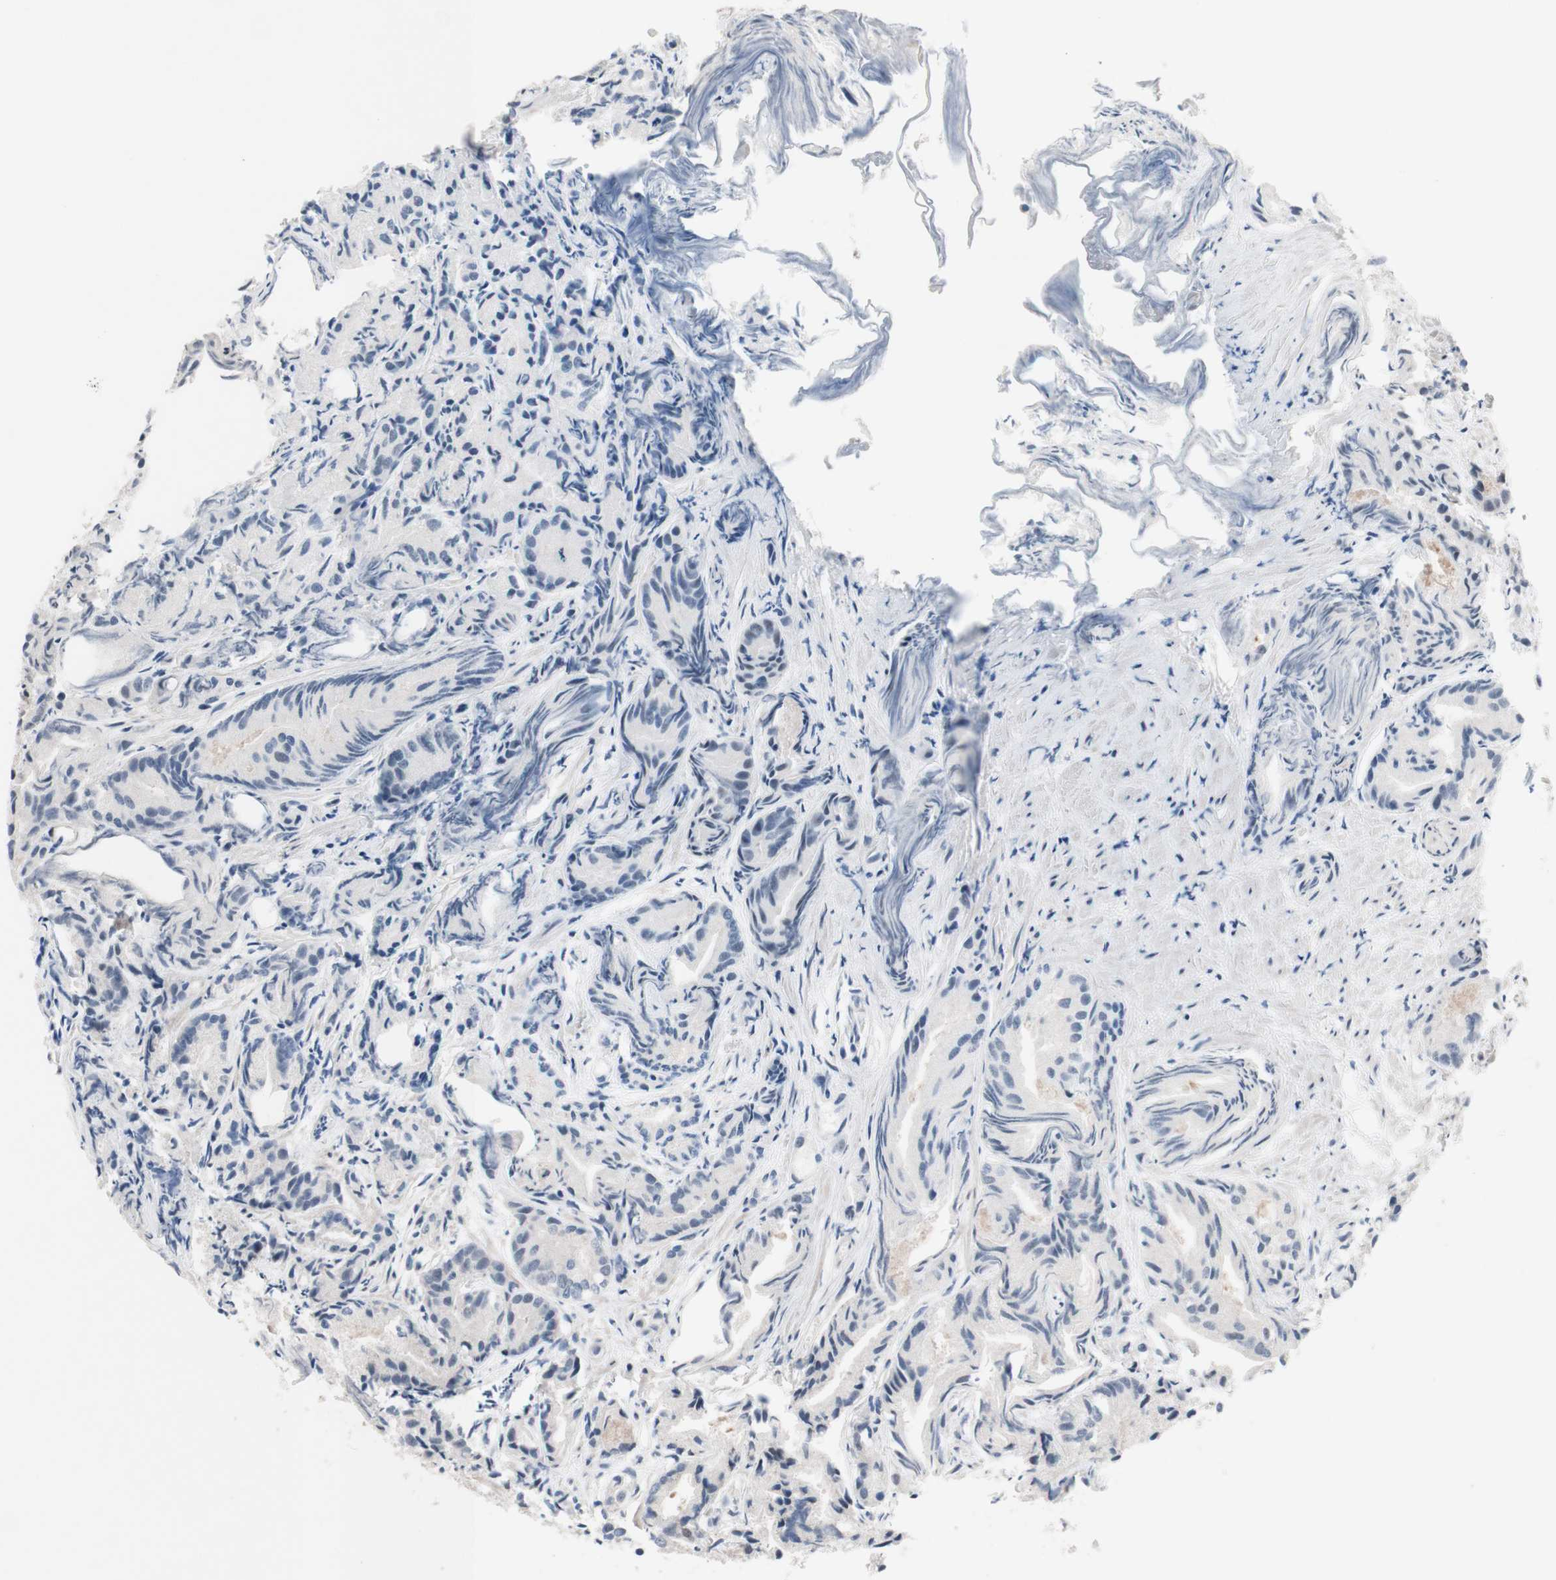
{"staining": {"intensity": "negative", "quantity": "none", "location": "none"}, "tissue": "prostate cancer", "cell_type": "Tumor cells", "image_type": "cancer", "snomed": [{"axis": "morphology", "description": "Adenocarcinoma, Low grade"}, {"axis": "topography", "description": "Prostate"}], "caption": "An immunohistochemistry (IHC) histopathology image of adenocarcinoma (low-grade) (prostate) is shown. There is no staining in tumor cells of adenocarcinoma (low-grade) (prostate).", "gene": "PHTF2", "patient": {"sex": "male", "age": 72}}